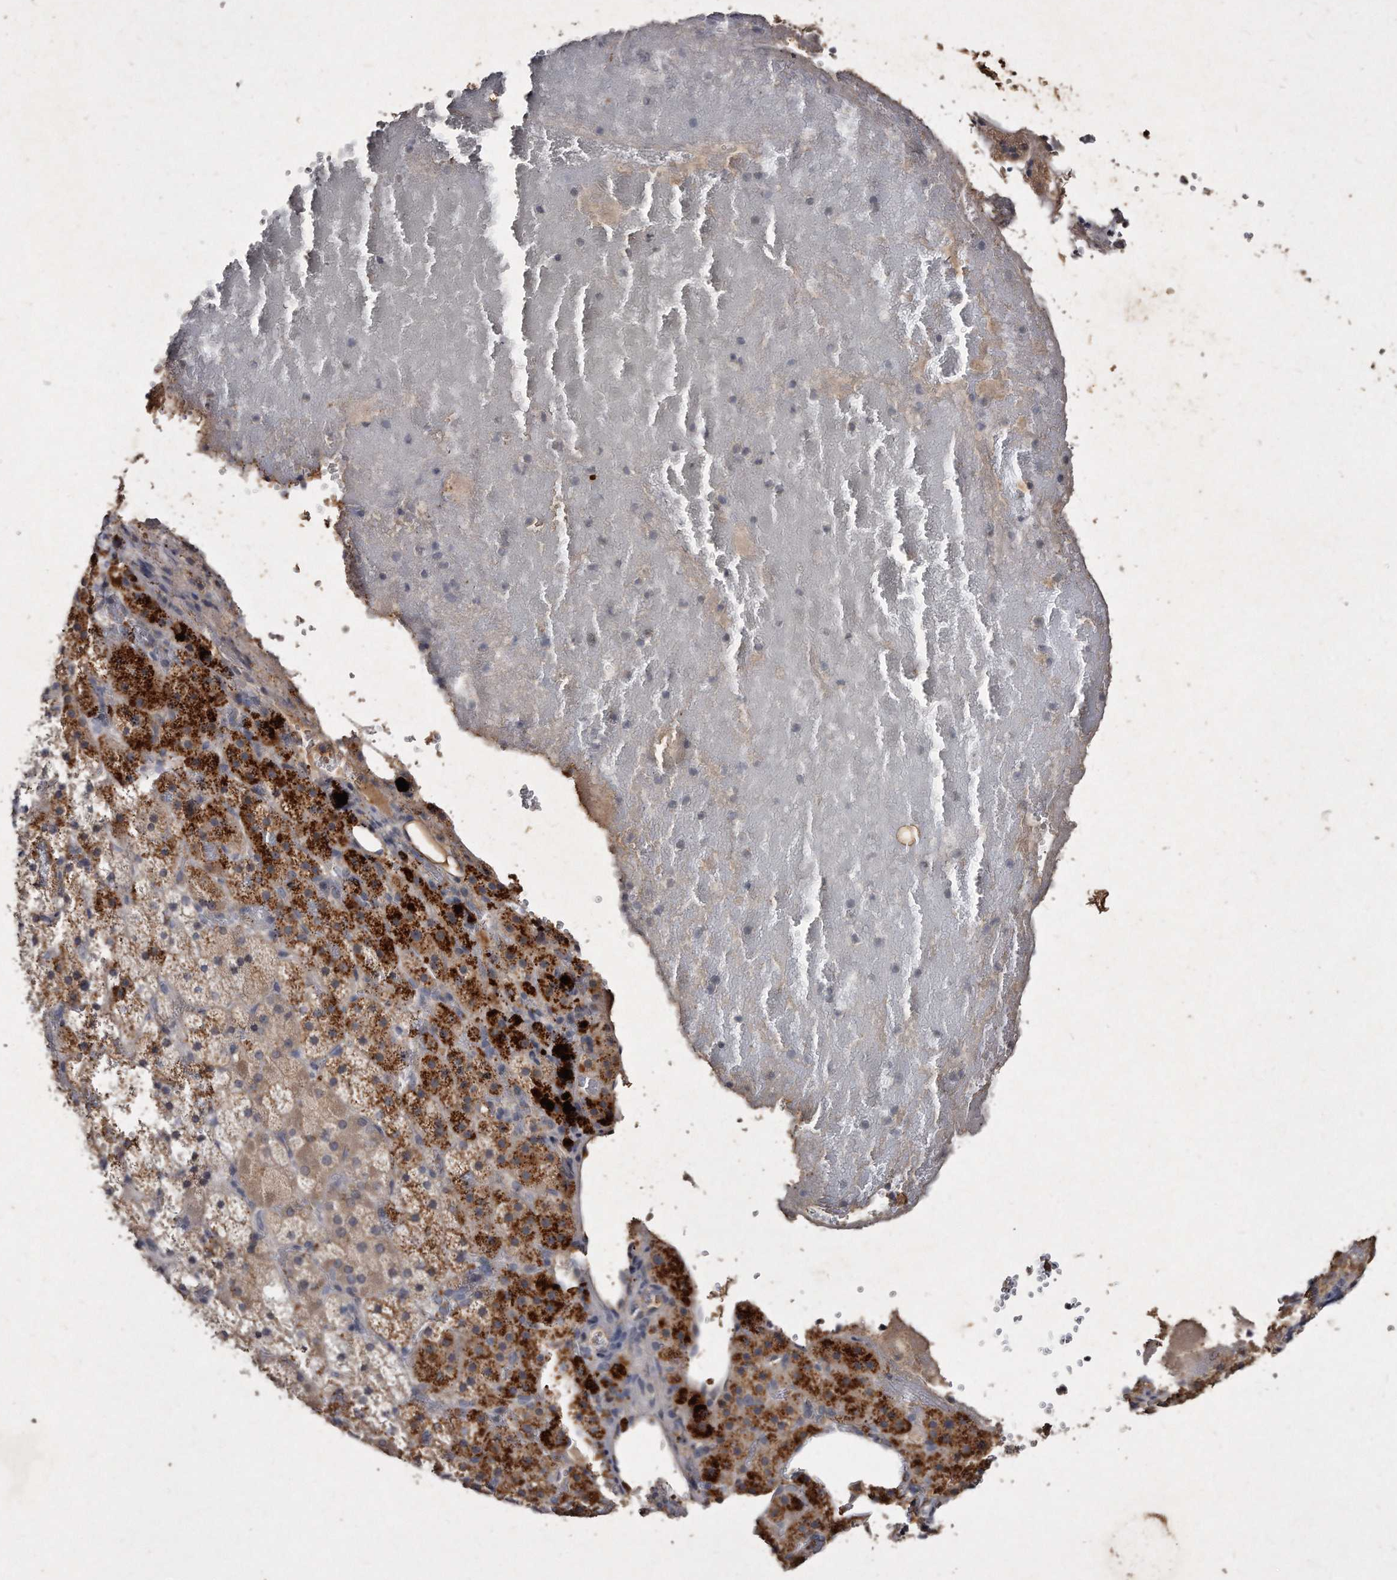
{"staining": {"intensity": "strong", "quantity": "25%-75%", "location": "cytoplasmic/membranous"}, "tissue": "adrenal gland", "cell_type": "Glandular cells", "image_type": "normal", "snomed": [{"axis": "morphology", "description": "Normal tissue, NOS"}, {"axis": "topography", "description": "Adrenal gland"}], "caption": "Immunohistochemical staining of normal adrenal gland shows strong cytoplasmic/membranous protein staining in about 25%-75% of glandular cells.", "gene": "KLHDC3", "patient": {"sex": "female", "age": 59}}